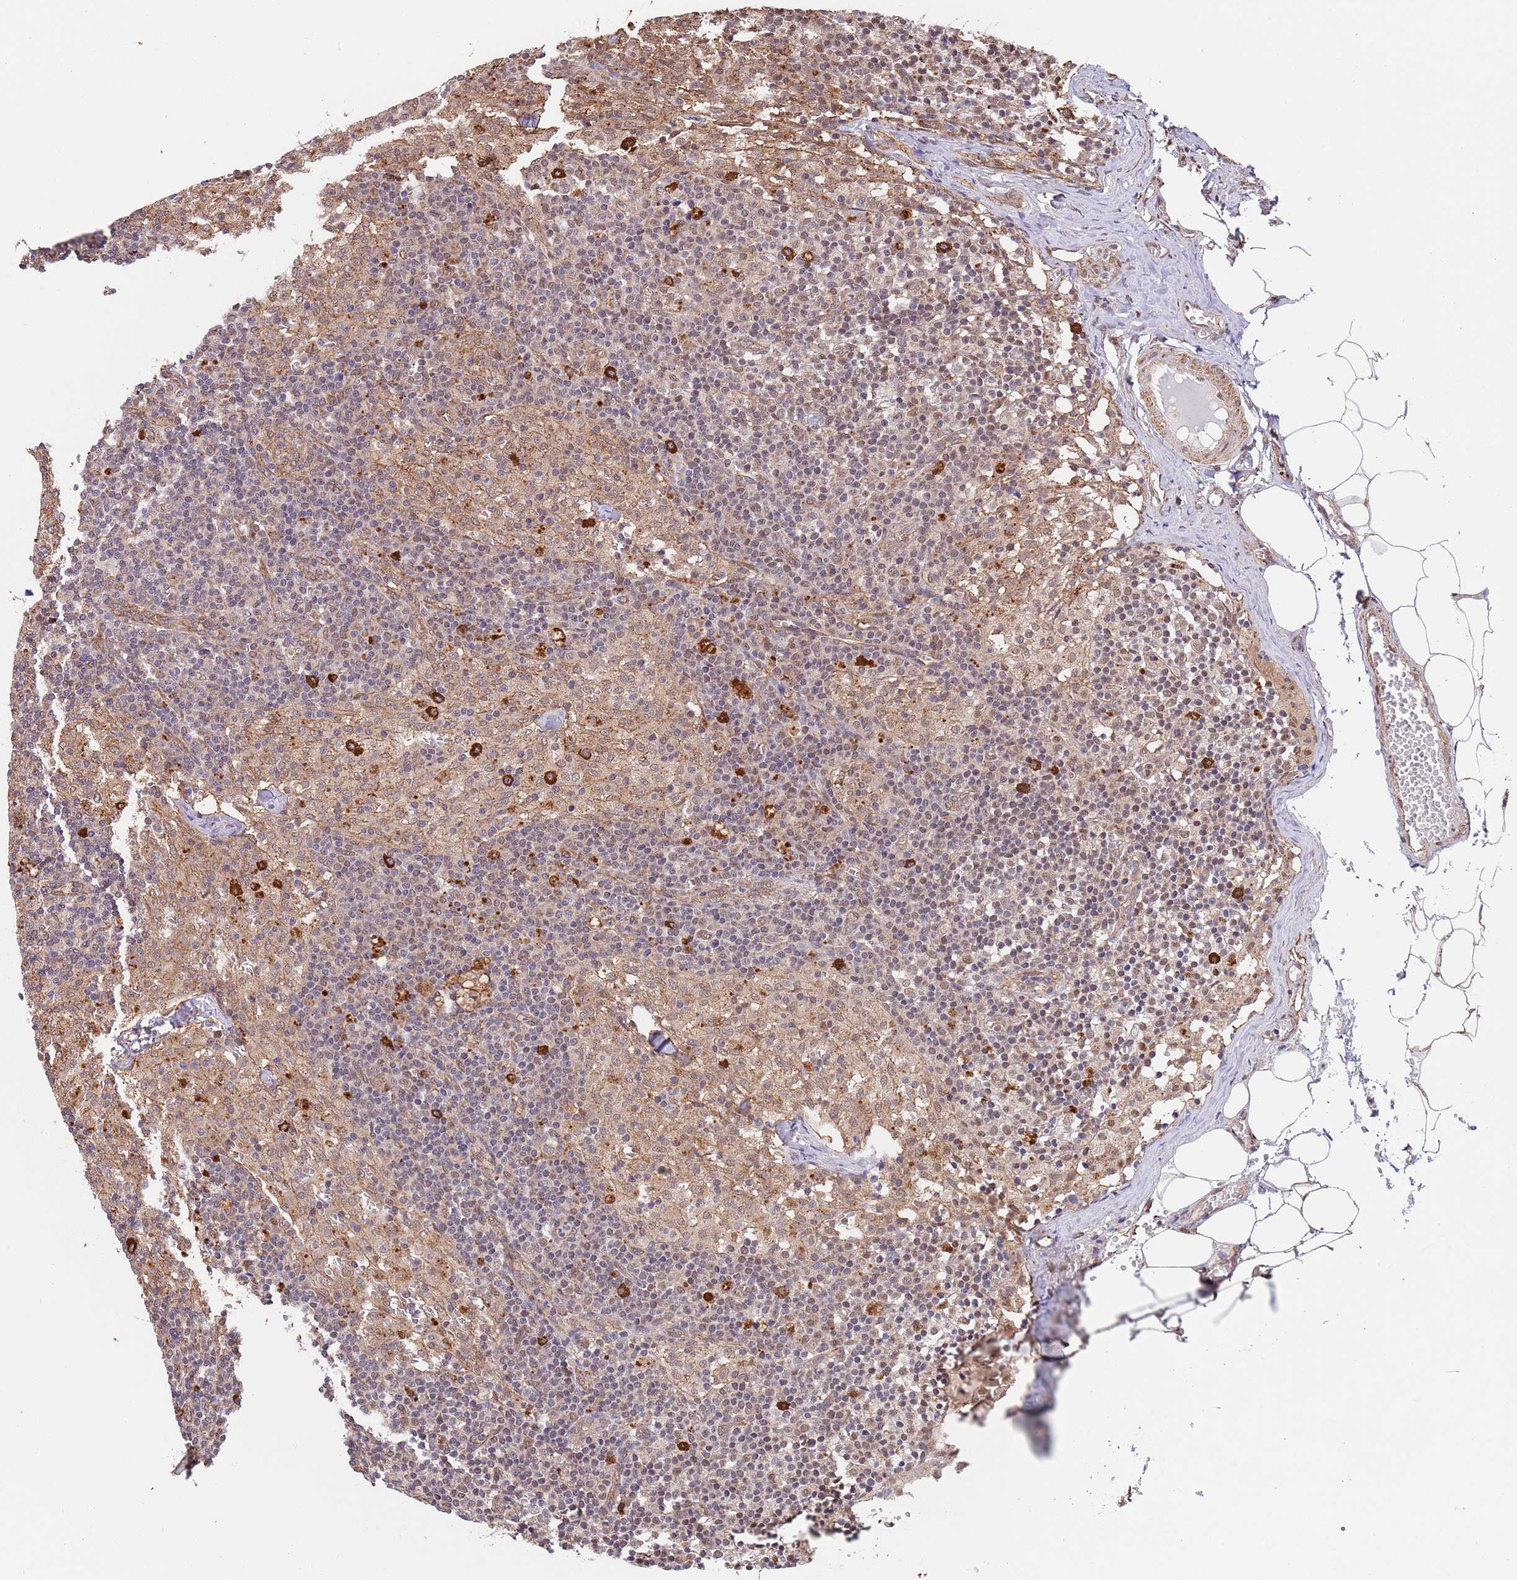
{"staining": {"intensity": "moderate", "quantity": "25%-75%", "location": "cytoplasmic/membranous"}, "tissue": "lymph node", "cell_type": "Germinal center cells", "image_type": "normal", "snomed": [{"axis": "morphology", "description": "Normal tissue, NOS"}, {"axis": "topography", "description": "Lymph node"}], "caption": "This photomicrograph shows benign lymph node stained with immunohistochemistry (IHC) to label a protein in brown. The cytoplasmic/membranous of germinal center cells show moderate positivity for the protein. Nuclei are counter-stained blue.", "gene": "BPNT1", "patient": {"sex": "female", "age": 42}}